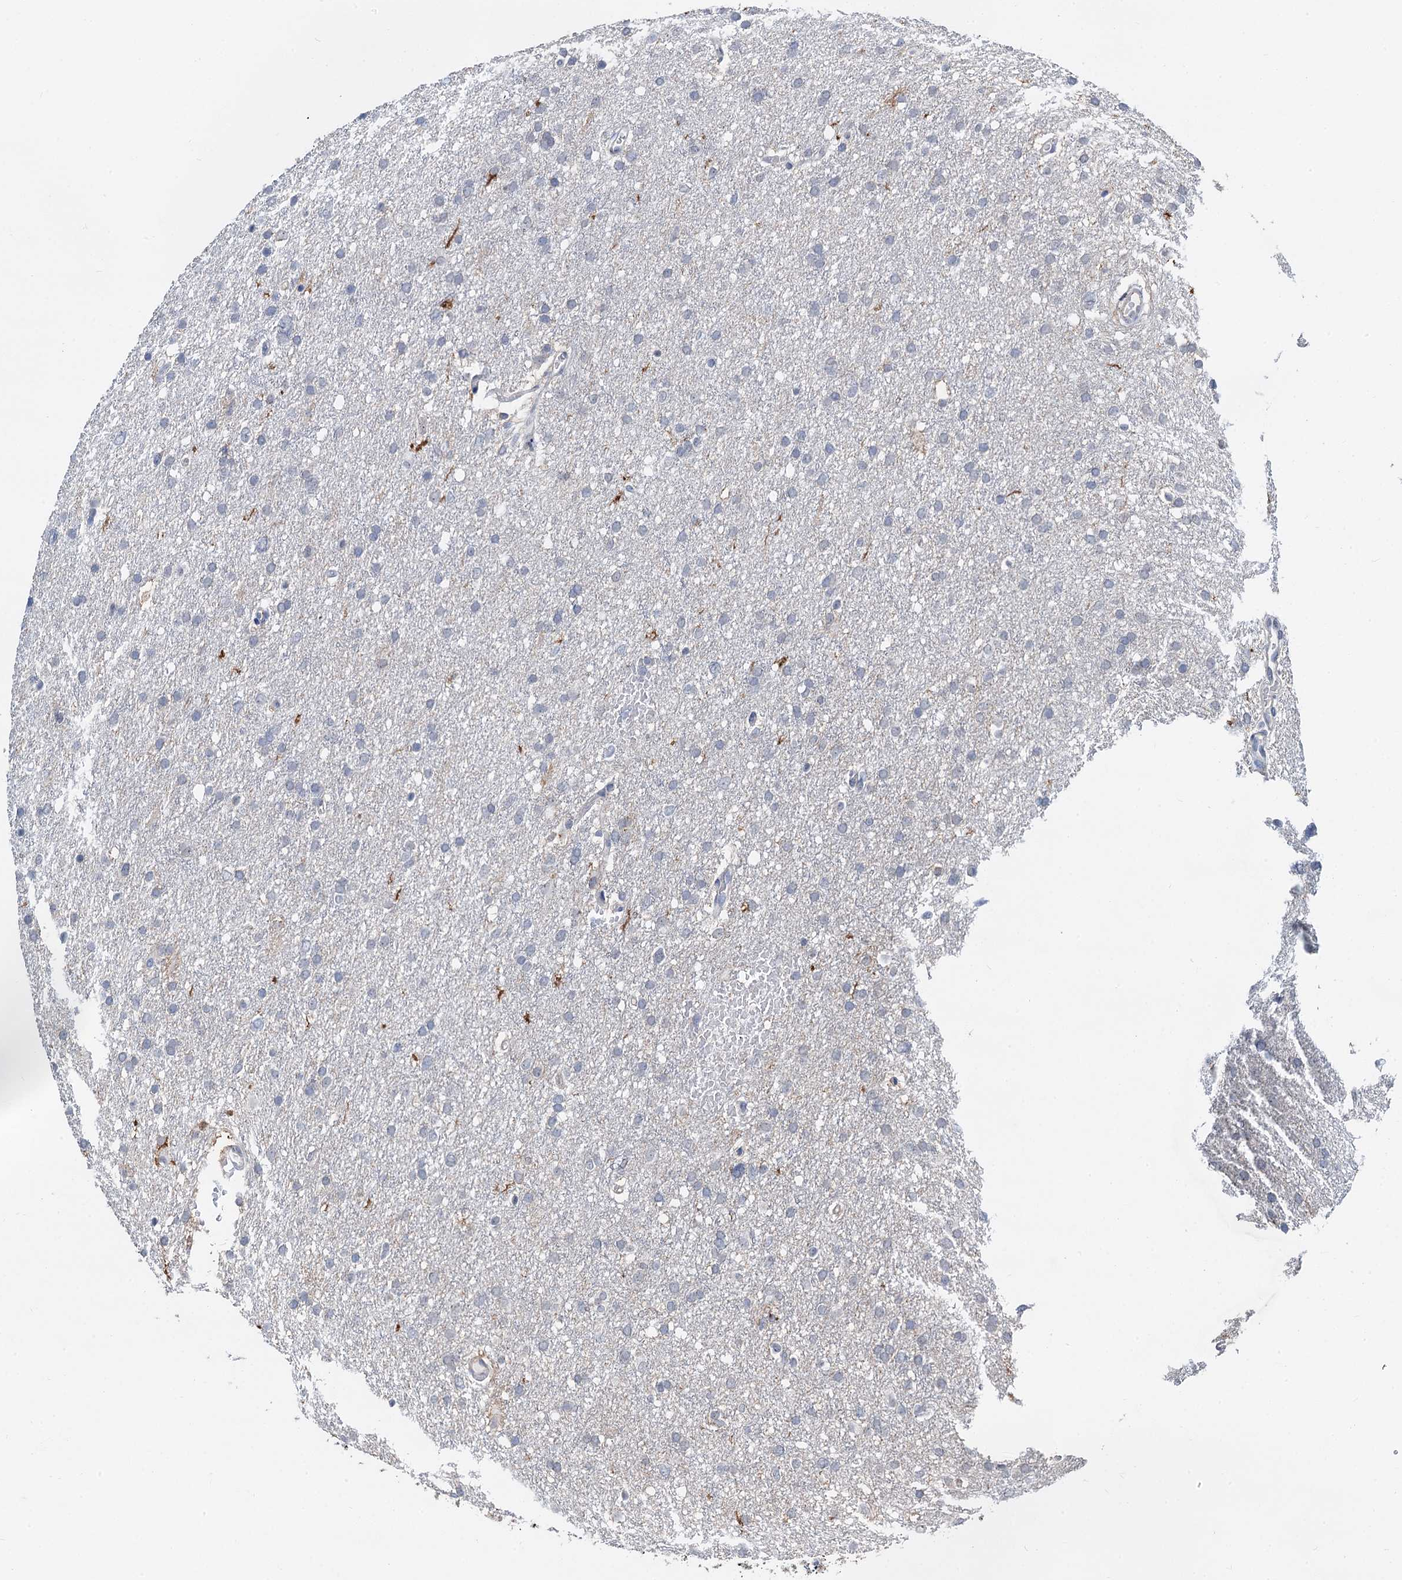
{"staining": {"intensity": "negative", "quantity": "none", "location": "none"}, "tissue": "glioma", "cell_type": "Tumor cells", "image_type": "cancer", "snomed": [{"axis": "morphology", "description": "Glioma, malignant, High grade"}, {"axis": "topography", "description": "Cerebral cortex"}], "caption": "High power microscopy micrograph of an IHC photomicrograph of malignant high-grade glioma, revealing no significant expression in tumor cells.", "gene": "TMA16", "patient": {"sex": "female", "age": 36}}